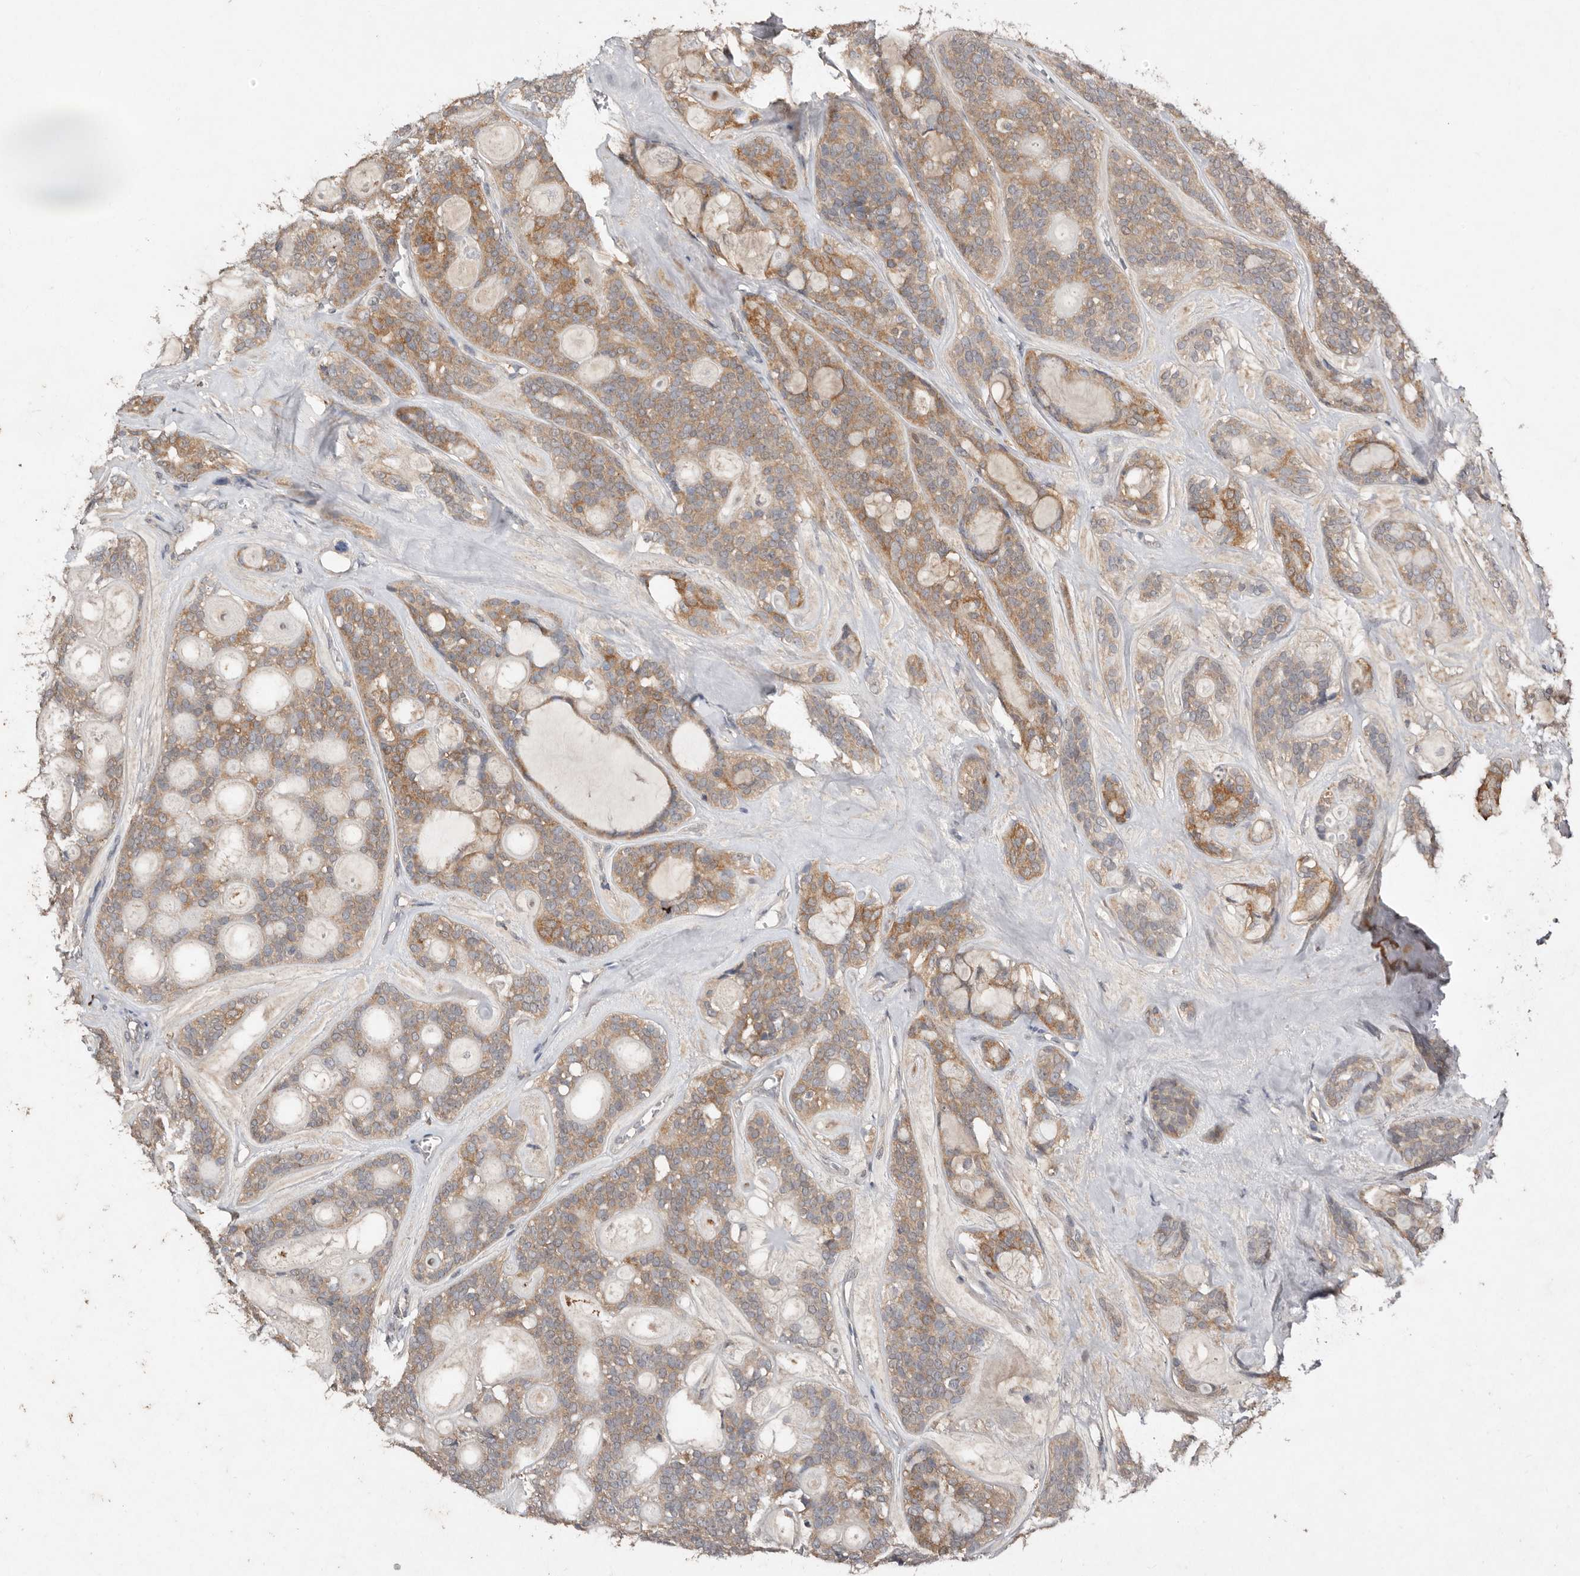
{"staining": {"intensity": "weak", "quantity": ">75%", "location": "cytoplasmic/membranous"}, "tissue": "head and neck cancer", "cell_type": "Tumor cells", "image_type": "cancer", "snomed": [{"axis": "morphology", "description": "Adenocarcinoma, NOS"}, {"axis": "topography", "description": "Head-Neck"}], "caption": "IHC (DAB) staining of human adenocarcinoma (head and neck) reveals weak cytoplasmic/membranous protein expression in about >75% of tumor cells.", "gene": "EDEM1", "patient": {"sex": "male", "age": 66}}